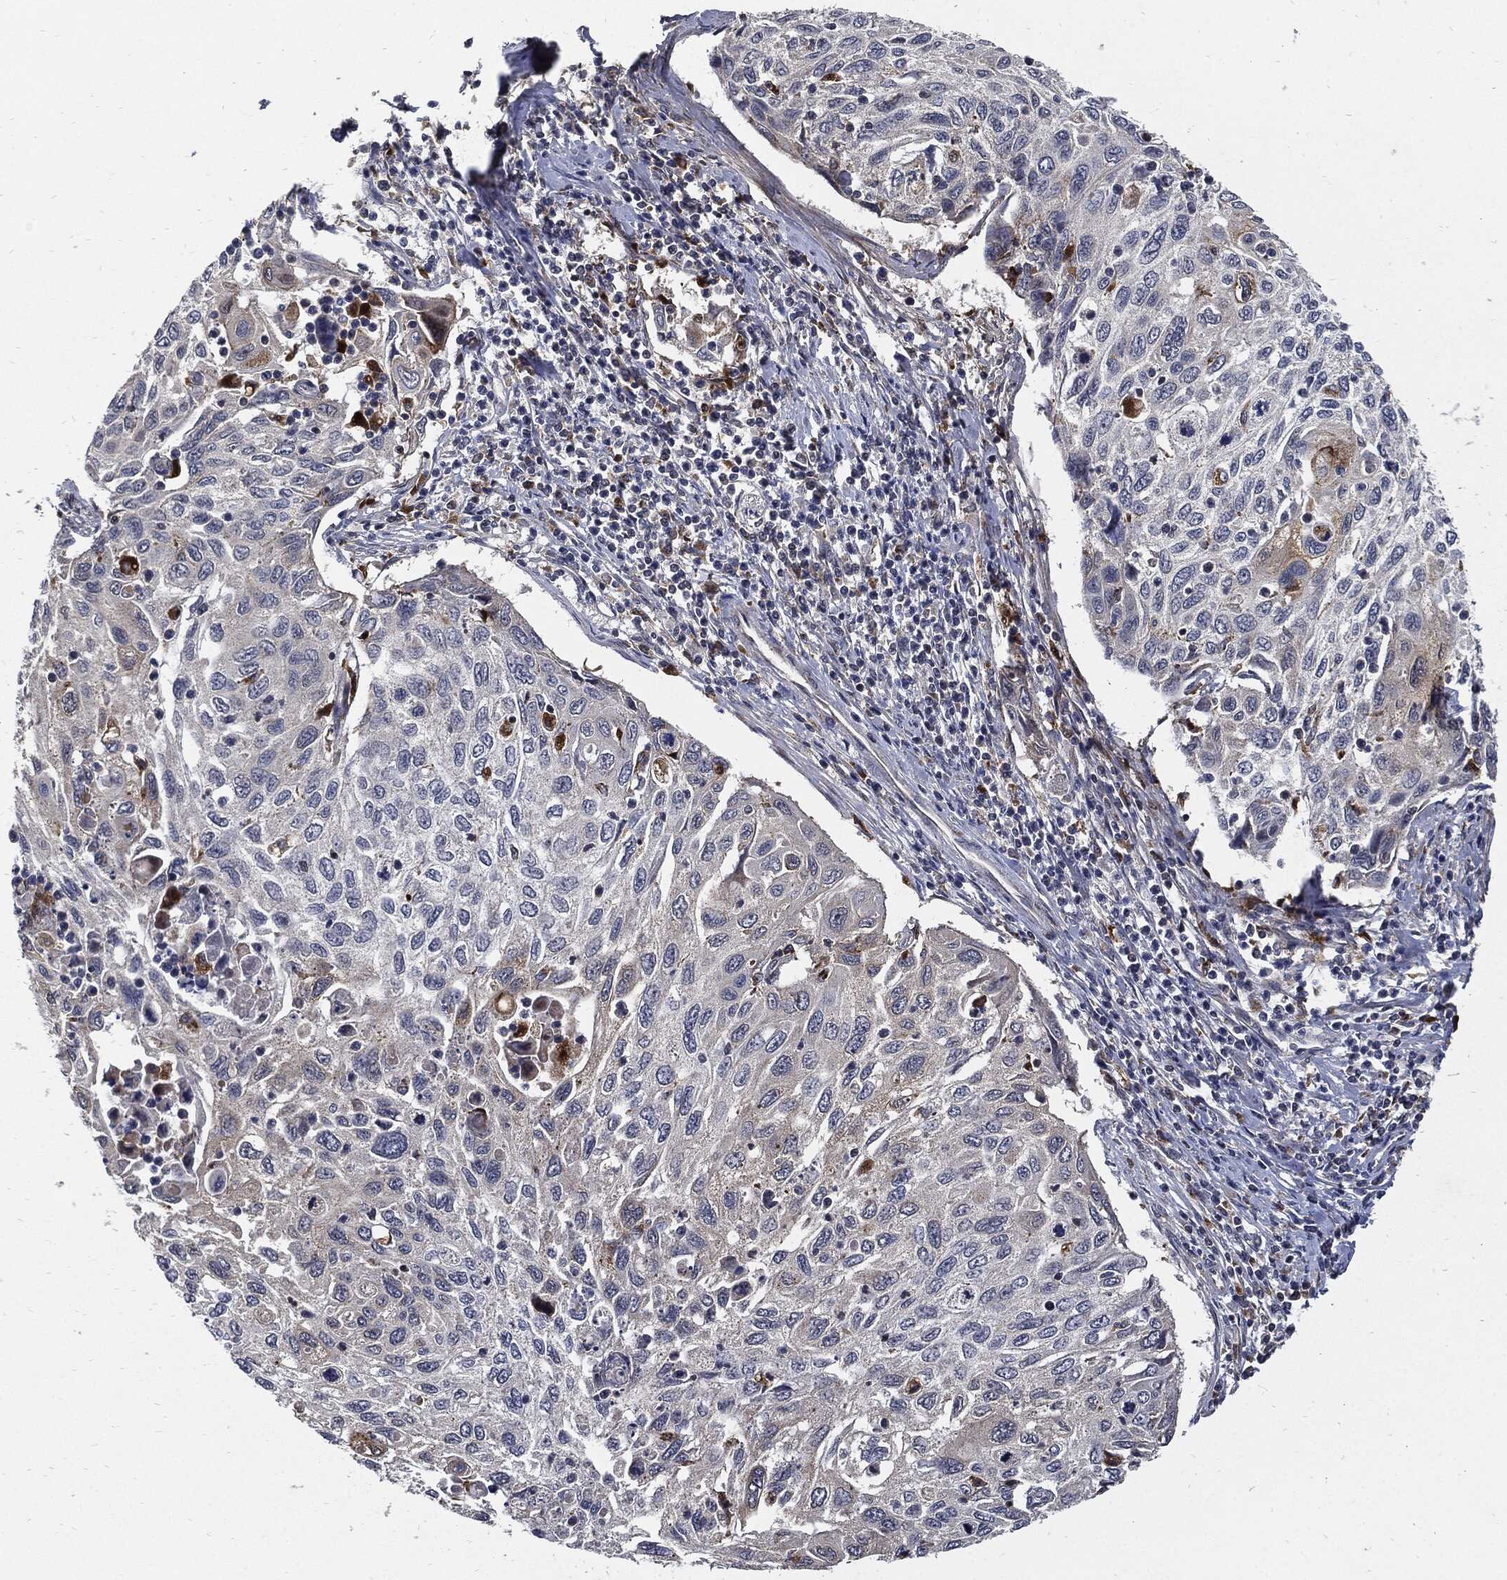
{"staining": {"intensity": "negative", "quantity": "none", "location": "none"}, "tissue": "cervical cancer", "cell_type": "Tumor cells", "image_type": "cancer", "snomed": [{"axis": "morphology", "description": "Squamous cell carcinoma, NOS"}, {"axis": "topography", "description": "Cervix"}], "caption": "Micrograph shows no significant protein positivity in tumor cells of squamous cell carcinoma (cervical).", "gene": "SLC31A2", "patient": {"sex": "female", "age": 70}}